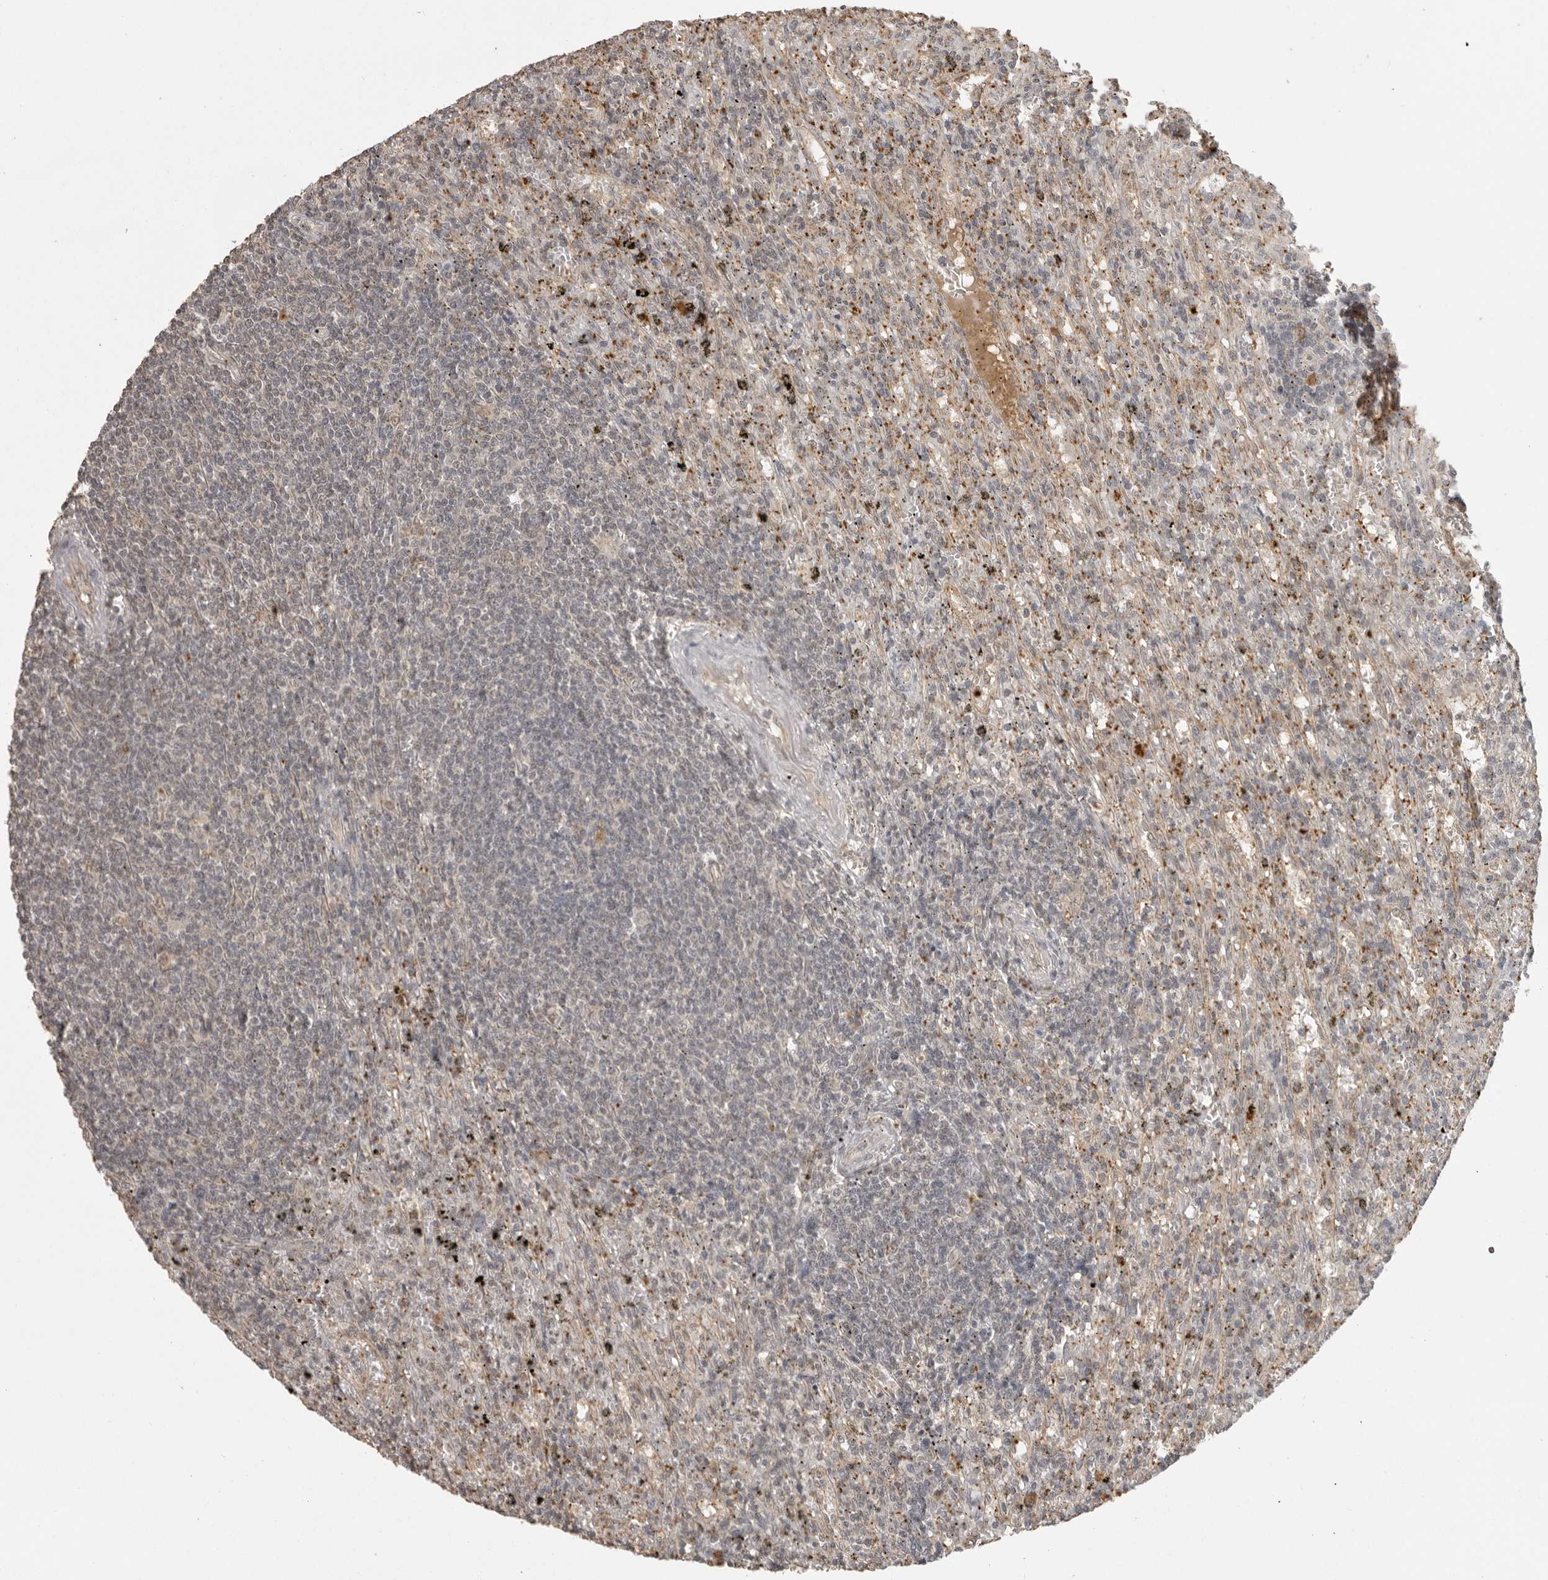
{"staining": {"intensity": "negative", "quantity": "none", "location": "none"}, "tissue": "lymphoma", "cell_type": "Tumor cells", "image_type": "cancer", "snomed": [{"axis": "morphology", "description": "Malignant lymphoma, non-Hodgkin's type, Low grade"}, {"axis": "topography", "description": "Spleen"}], "caption": "Immunohistochemical staining of lymphoma reveals no significant positivity in tumor cells.", "gene": "CTF1", "patient": {"sex": "male", "age": 76}}